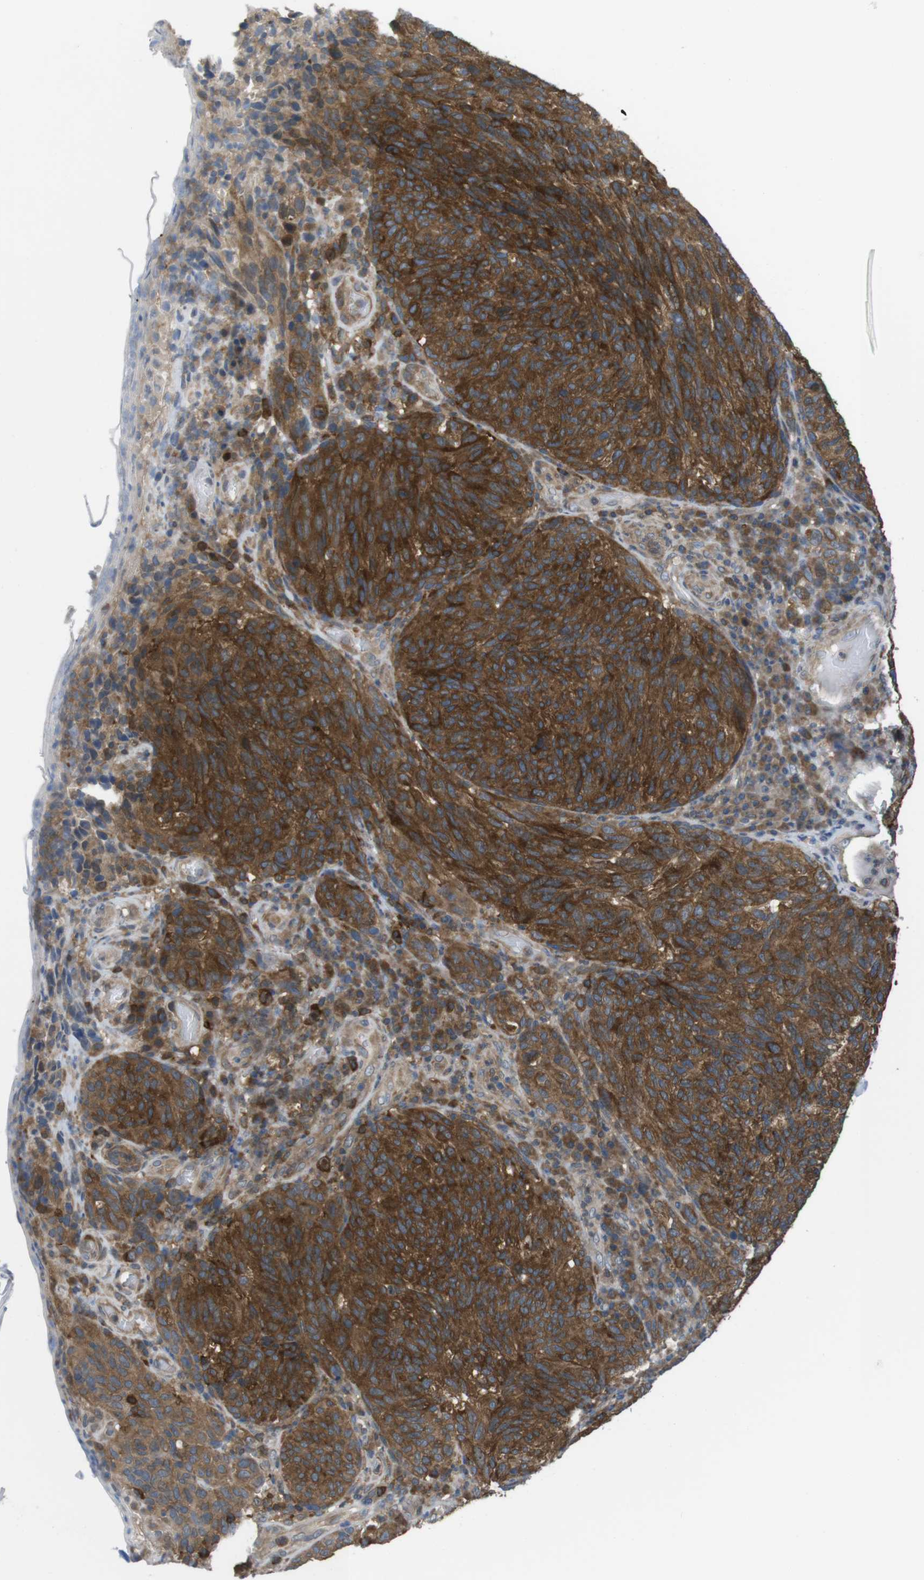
{"staining": {"intensity": "strong", "quantity": ">75%", "location": "cytoplasmic/membranous"}, "tissue": "melanoma", "cell_type": "Tumor cells", "image_type": "cancer", "snomed": [{"axis": "morphology", "description": "Malignant melanoma, NOS"}, {"axis": "topography", "description": "Skin"}], "caption": "Immunohistochemistry (IHC) image of neoplastic tissue: malignant melanoma stained using IHC shows high levels of strong protein expression localized specifically in the cytoplasmic/membranous of tumor cells, appearing as a cytoplasmic/membranous brown color.", "gene": "MTHFD1", "patient": {"sex": "female", "age": 73}}